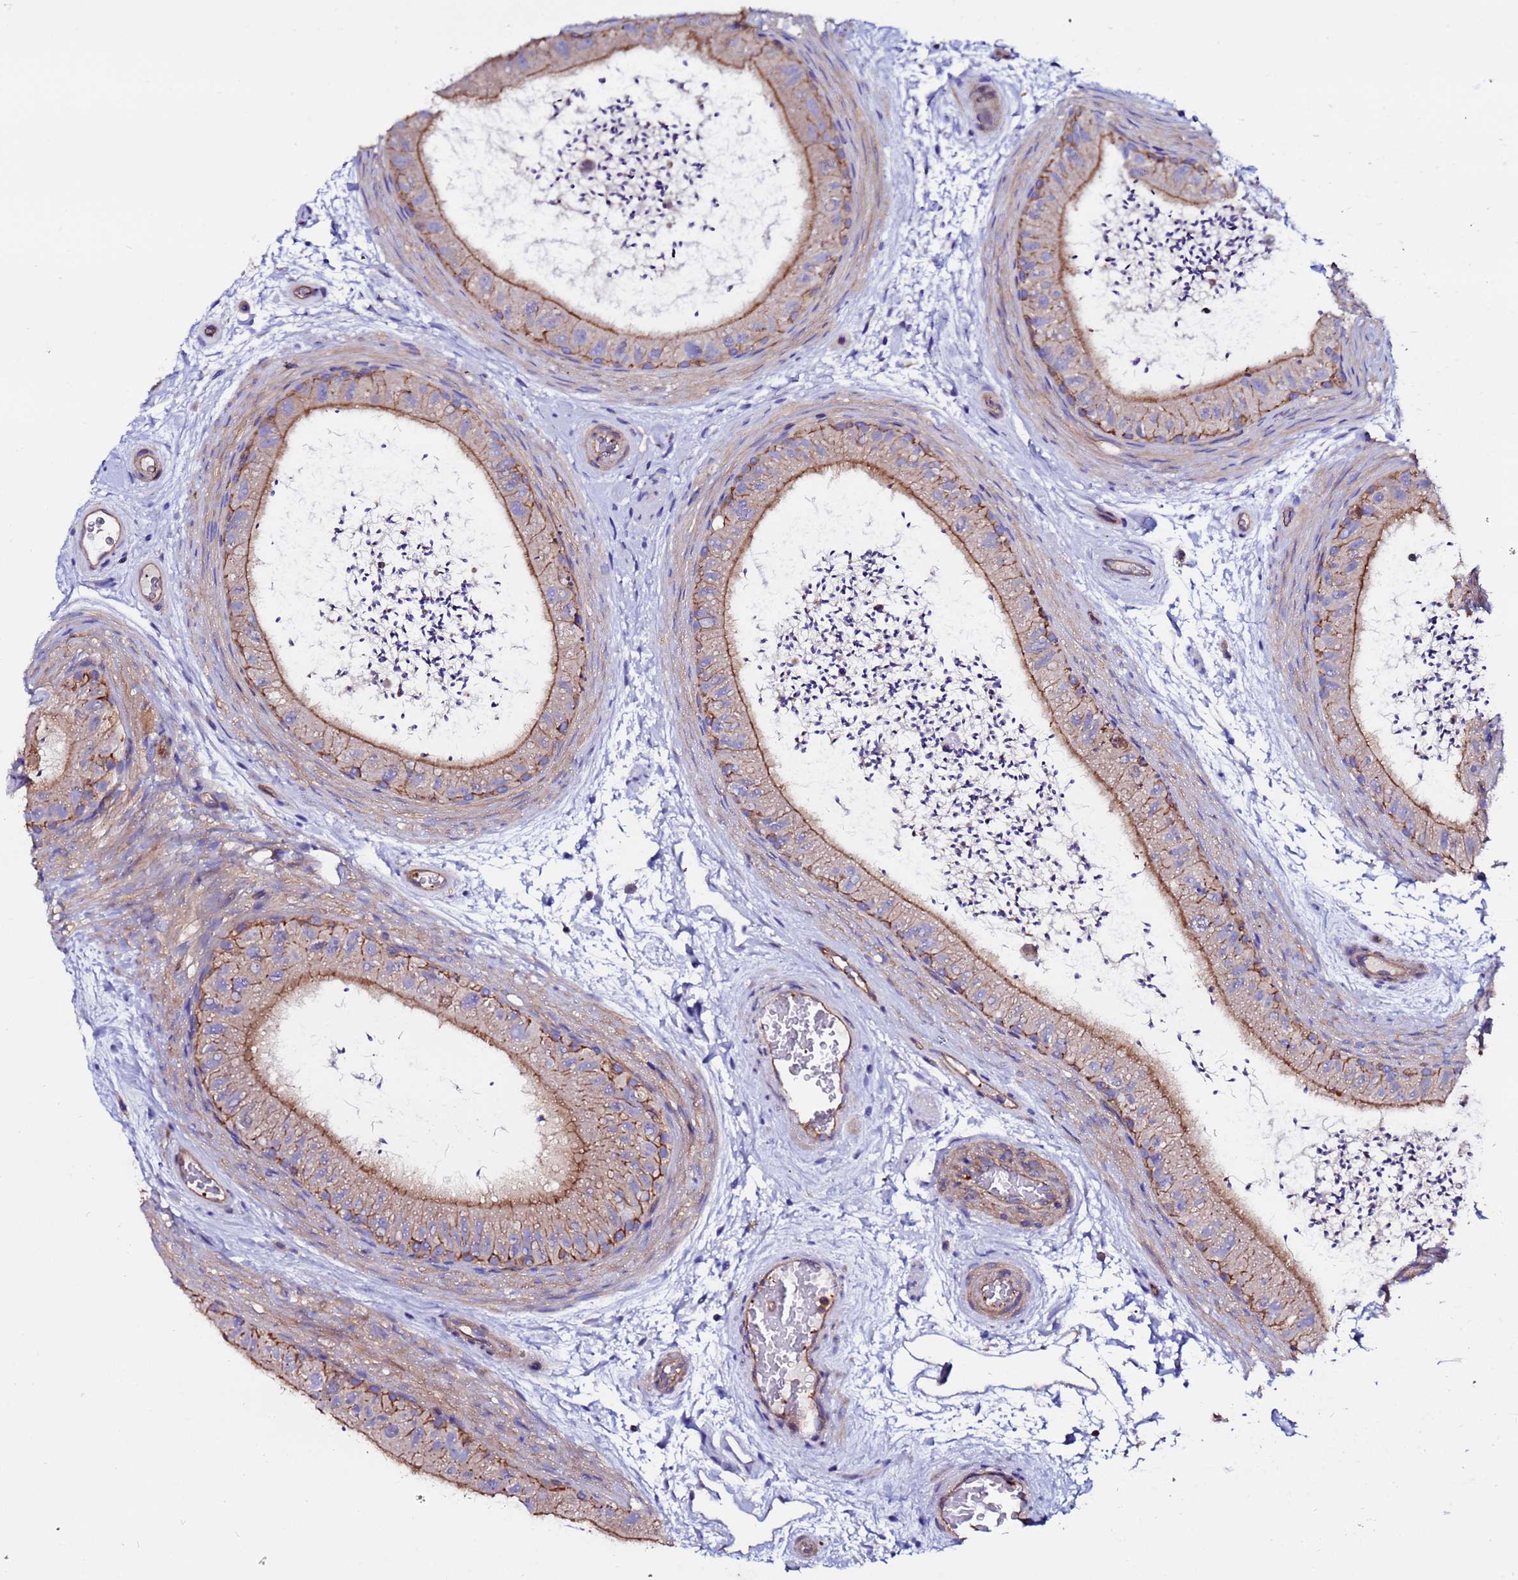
{"staining": {"intensity": "moderate", "quantity": "25%-75%", "location": "cytoplasmic/membranous"}, "tissue": "epididymis", "cell_type": "Glandular cells", "image_type": "normal", "snomed": [{"axis": "morphology", "description": "Normal tissue, NOS"}, {"axis": "topography", "description": "Epididymis"}], "caption": "Immunohistochemical staining of normal epididymis displays medium levels of moderate cytoplasmic/membranous positivity in about 25%-75% of glandular cells.", "gene": "POTEE", "patient": {"sex": "male", "age": 50}}